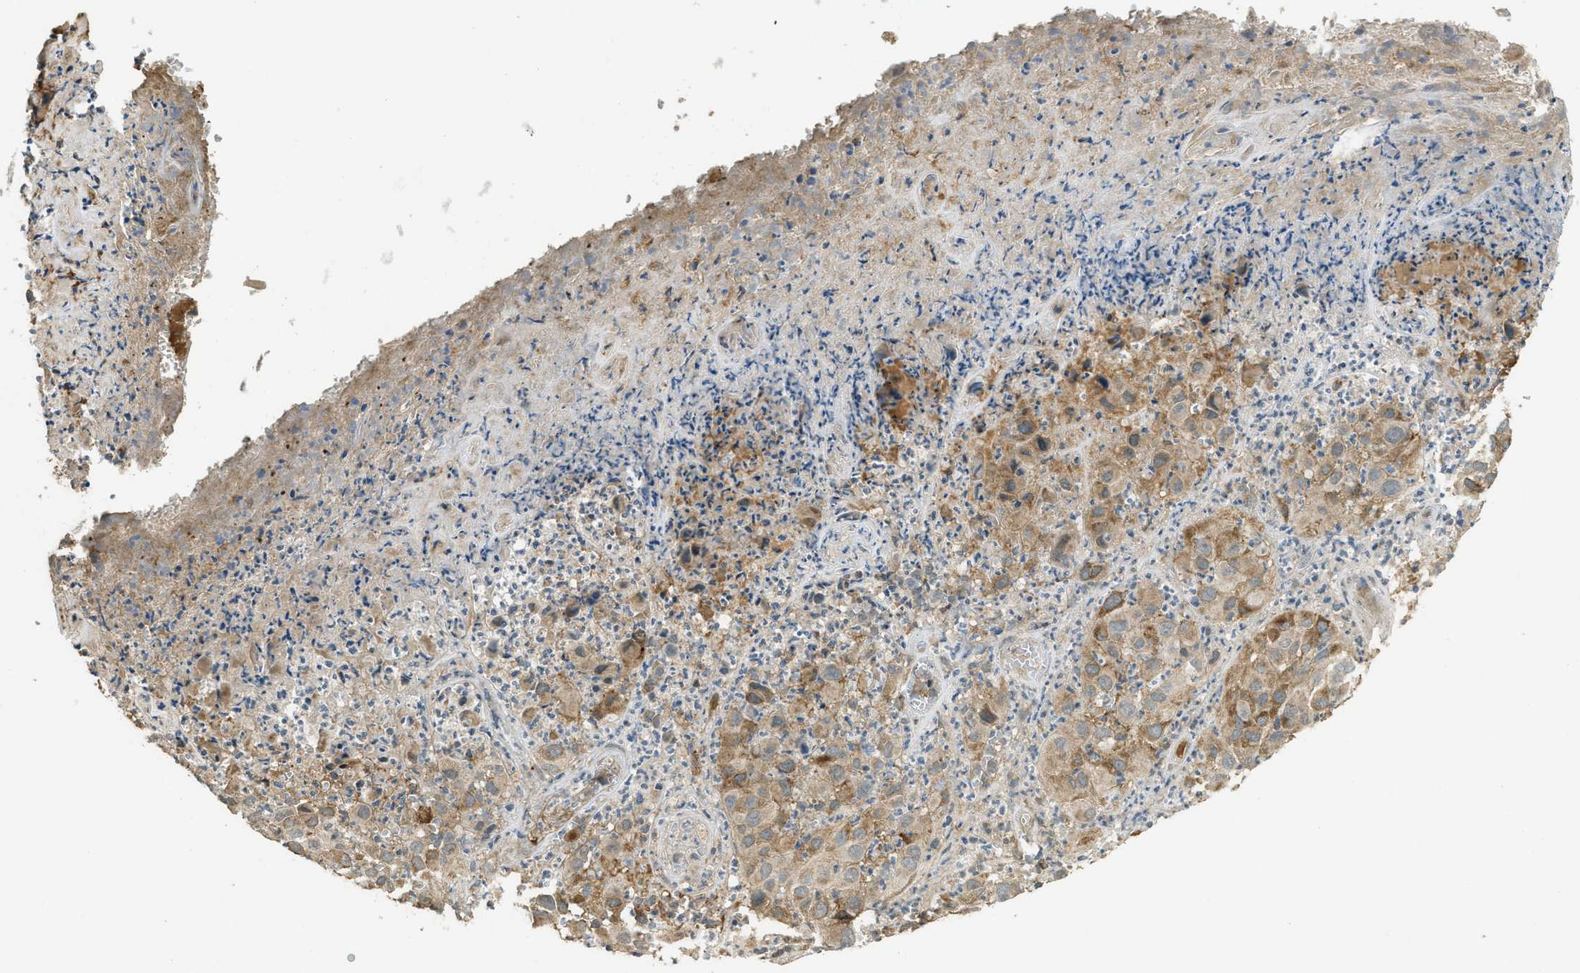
{"staining": {"intensity": "moderate", "quantity": "25%-75%", "location": "cytoplasmic/membranous"}, "tissue": "melanoma", "cell_type": "Tumor cells", "image_type": "cancer", "snomed": [{"axis": "morphology", "description": "Malignant melanoma, NOS"}, {"axis": "topography", "description": "Skin"}], "caption": "Protein expression analysis of human malignant melanoma reveals moderate cytoplasmic/membranous staining in about 25%-75% of tumor cells.", "gene": "IGF2BP2", "patient": {"sex": "female", "age": 21}}